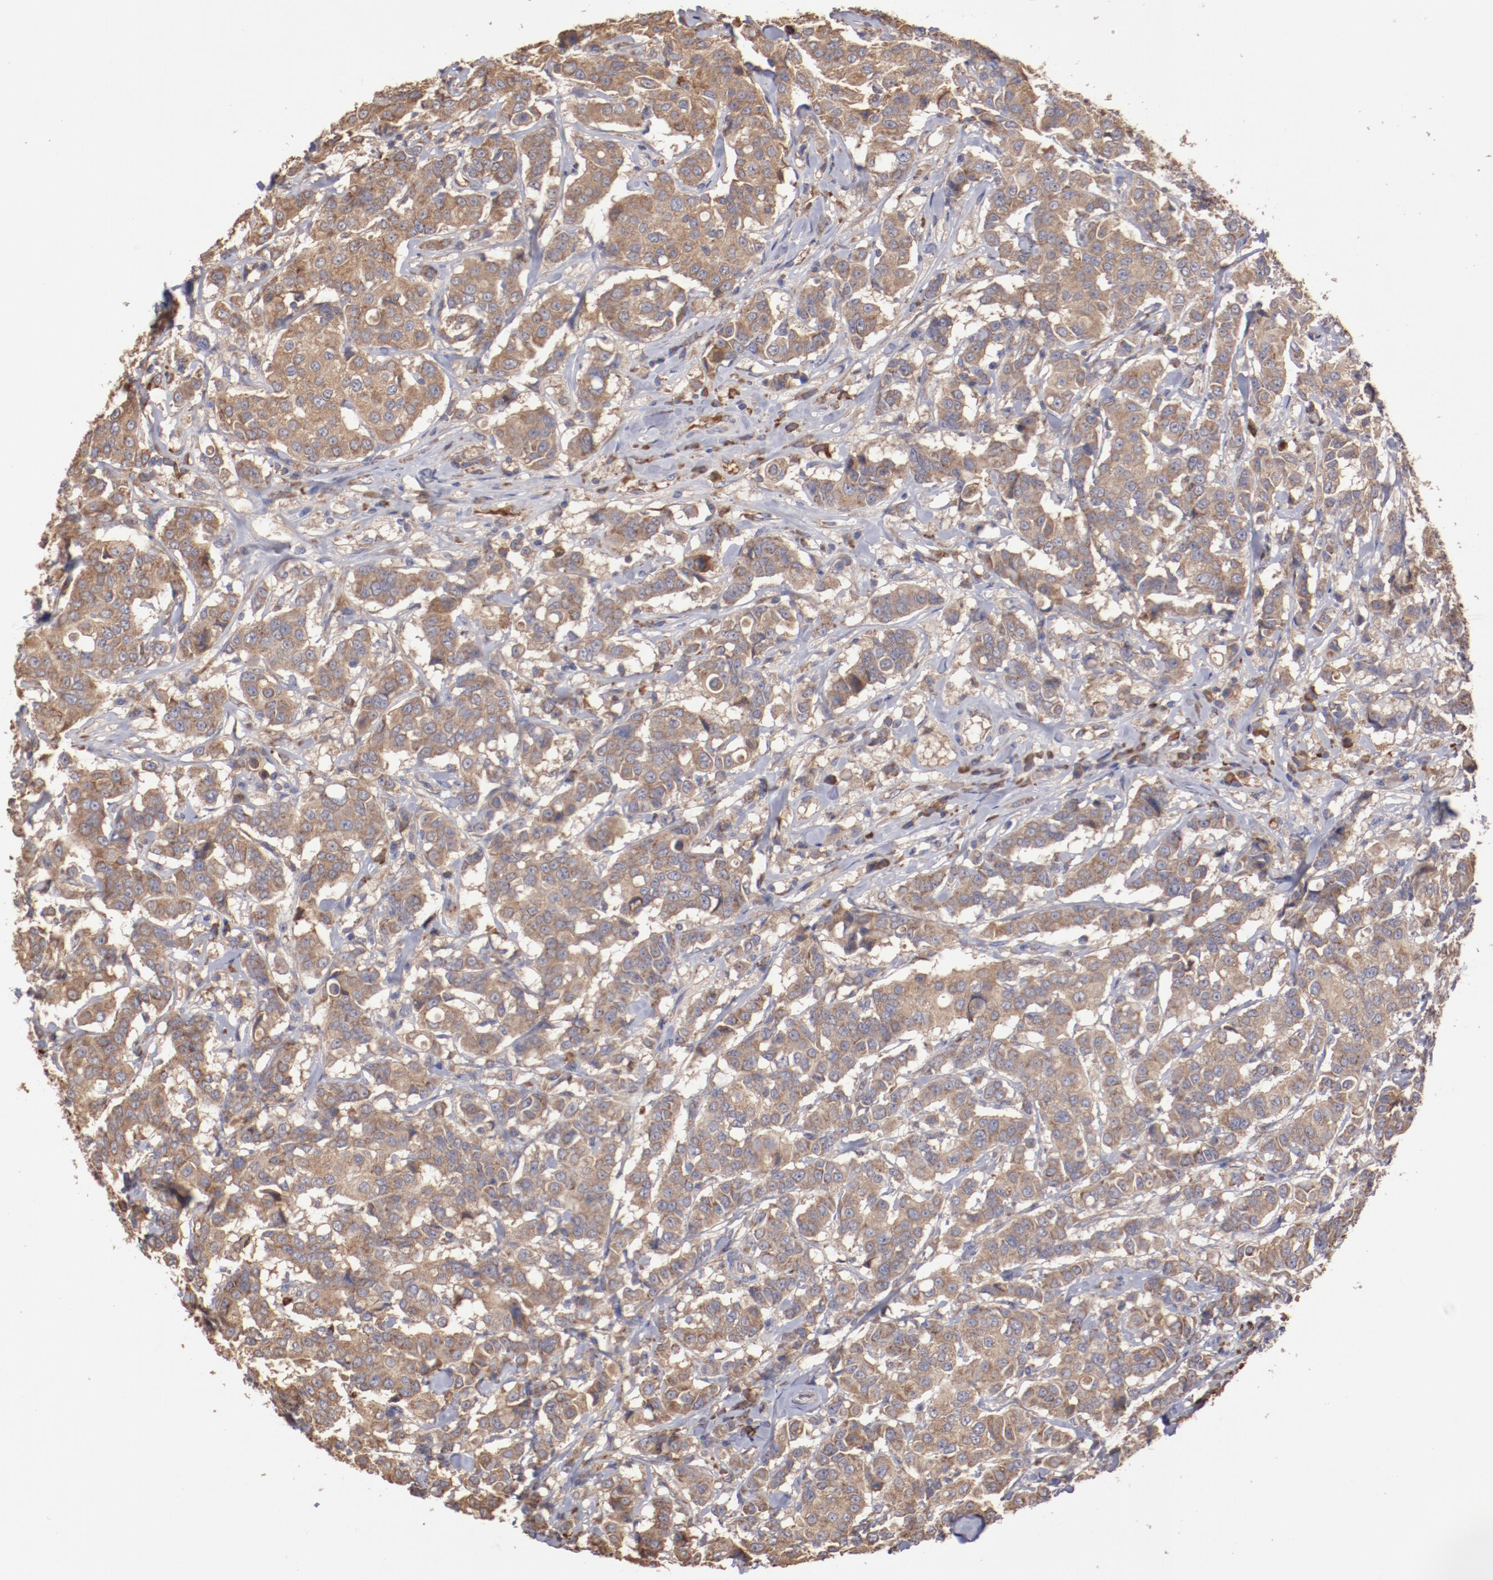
{"staining": {"intensity": "weak", "quantity": ">75%", "location": "cytoplasmic/membranous"}, "tissue": "breast cancer", "cell_type": "Tumor cells", "image_type": "cancer", "snomed": [{"axis": "morphology", "description": "Duct carcinoma"}, {"axis": "topography", "description": "Breast"}], "caption": "Tumor cells exhibit low levels of weak cytoplasmic/membranous expression in about >75% of cells in human breast cancer. Ihc stains the protein of interest in brown and the nuclei are stained blue.", "gene": "NFKBIE", "patient": {"sex": "female", "age": 27}}